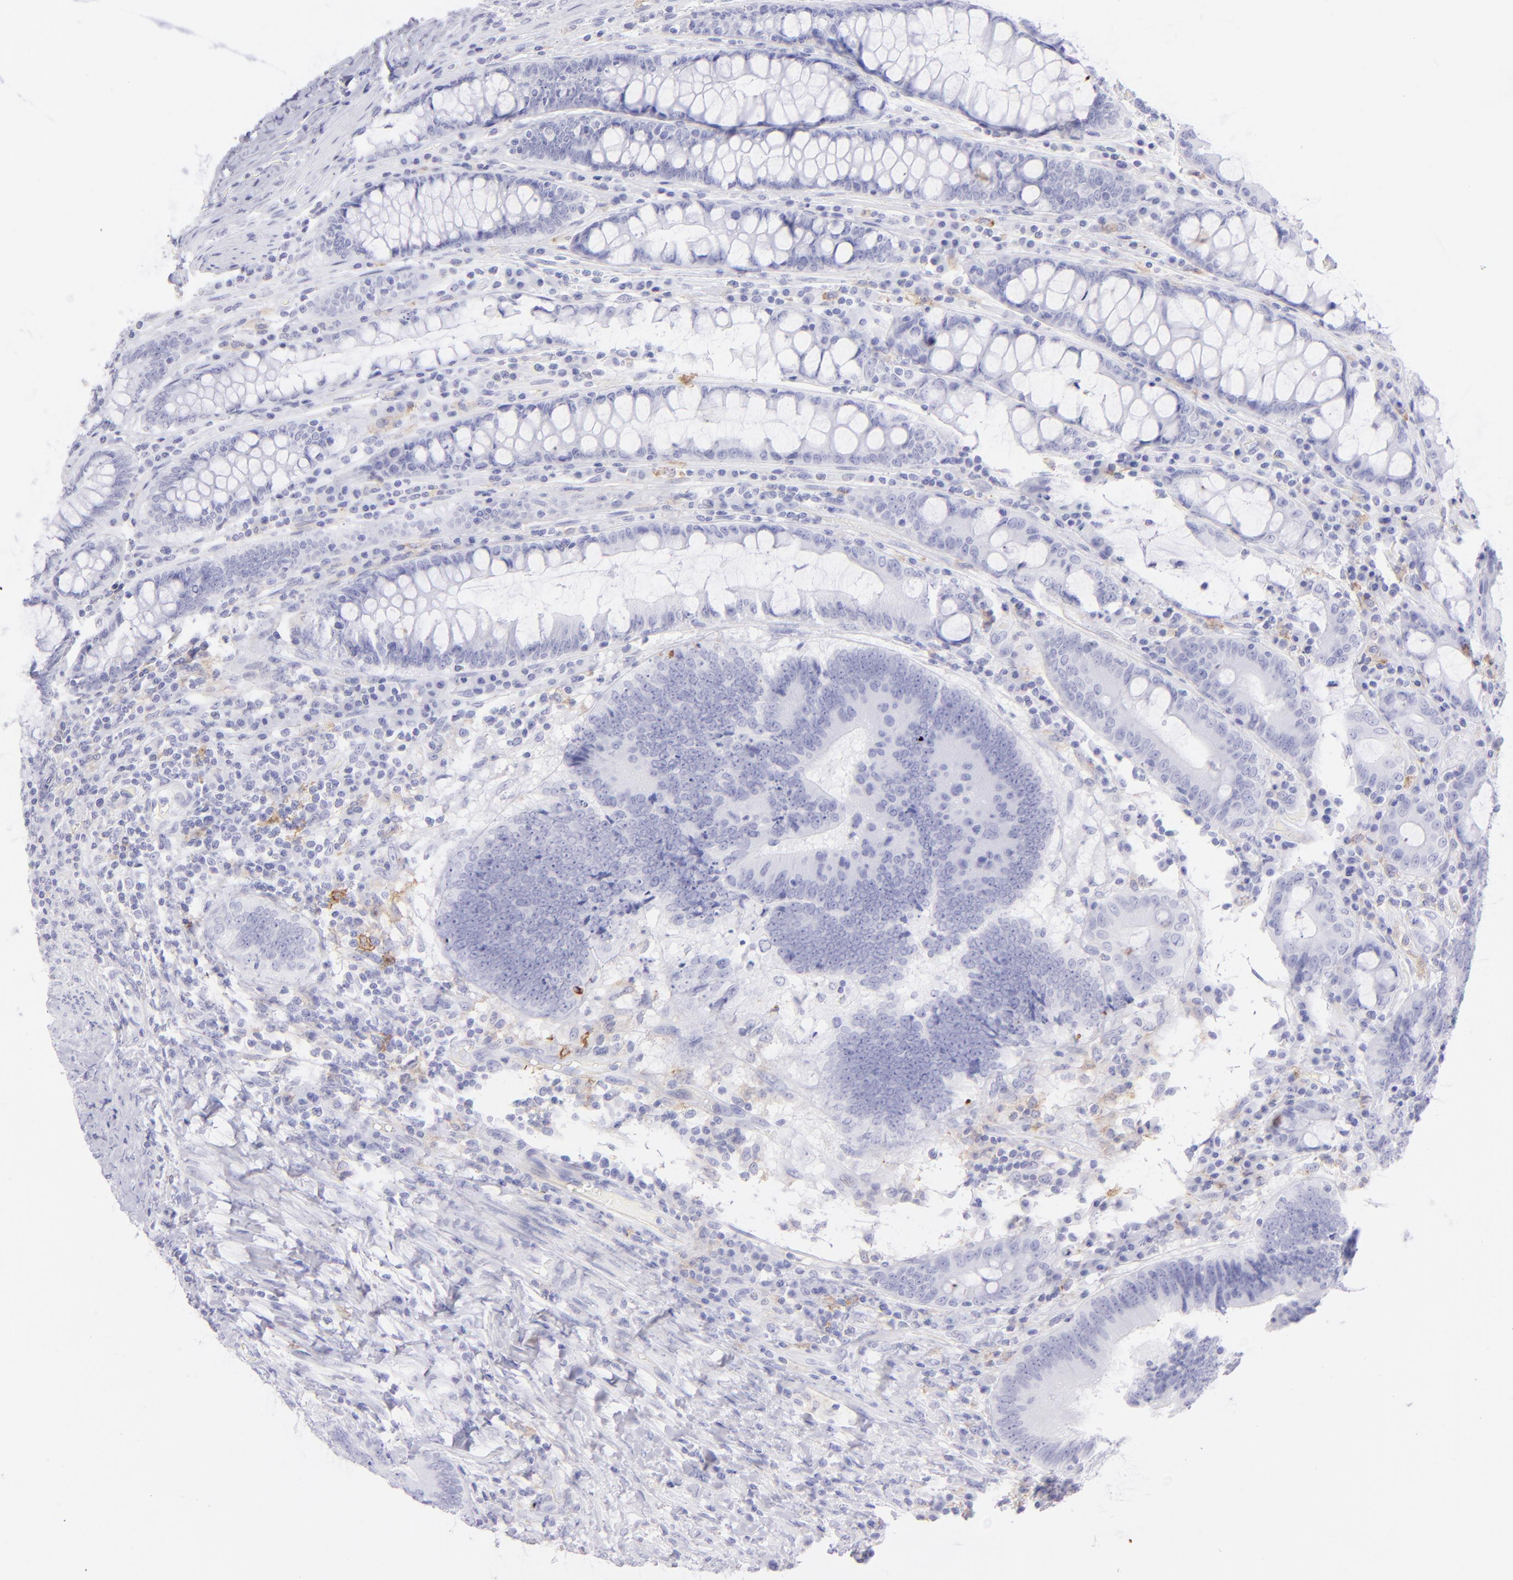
{"staining": {"intensity": "negative", "quantity": "none", "location": "none"}, "tissue": "colorectal cancer", "cell_type": "Tumor cells", "image_type": "cancer", "snomed": [{"axis": "morphology", "description": "Normal tissue, NOS"}, {"axis": "morphology", "description": "Adenocarcinoma, NOS"}, {"axis": "topography", "description": "Colon"}], "caption": "IHC of human adenocarcinoma (colorectal) reveals no expression in tumor cells.", "gene": "CD72", "patient": {"sex": "female", "age": 78}}